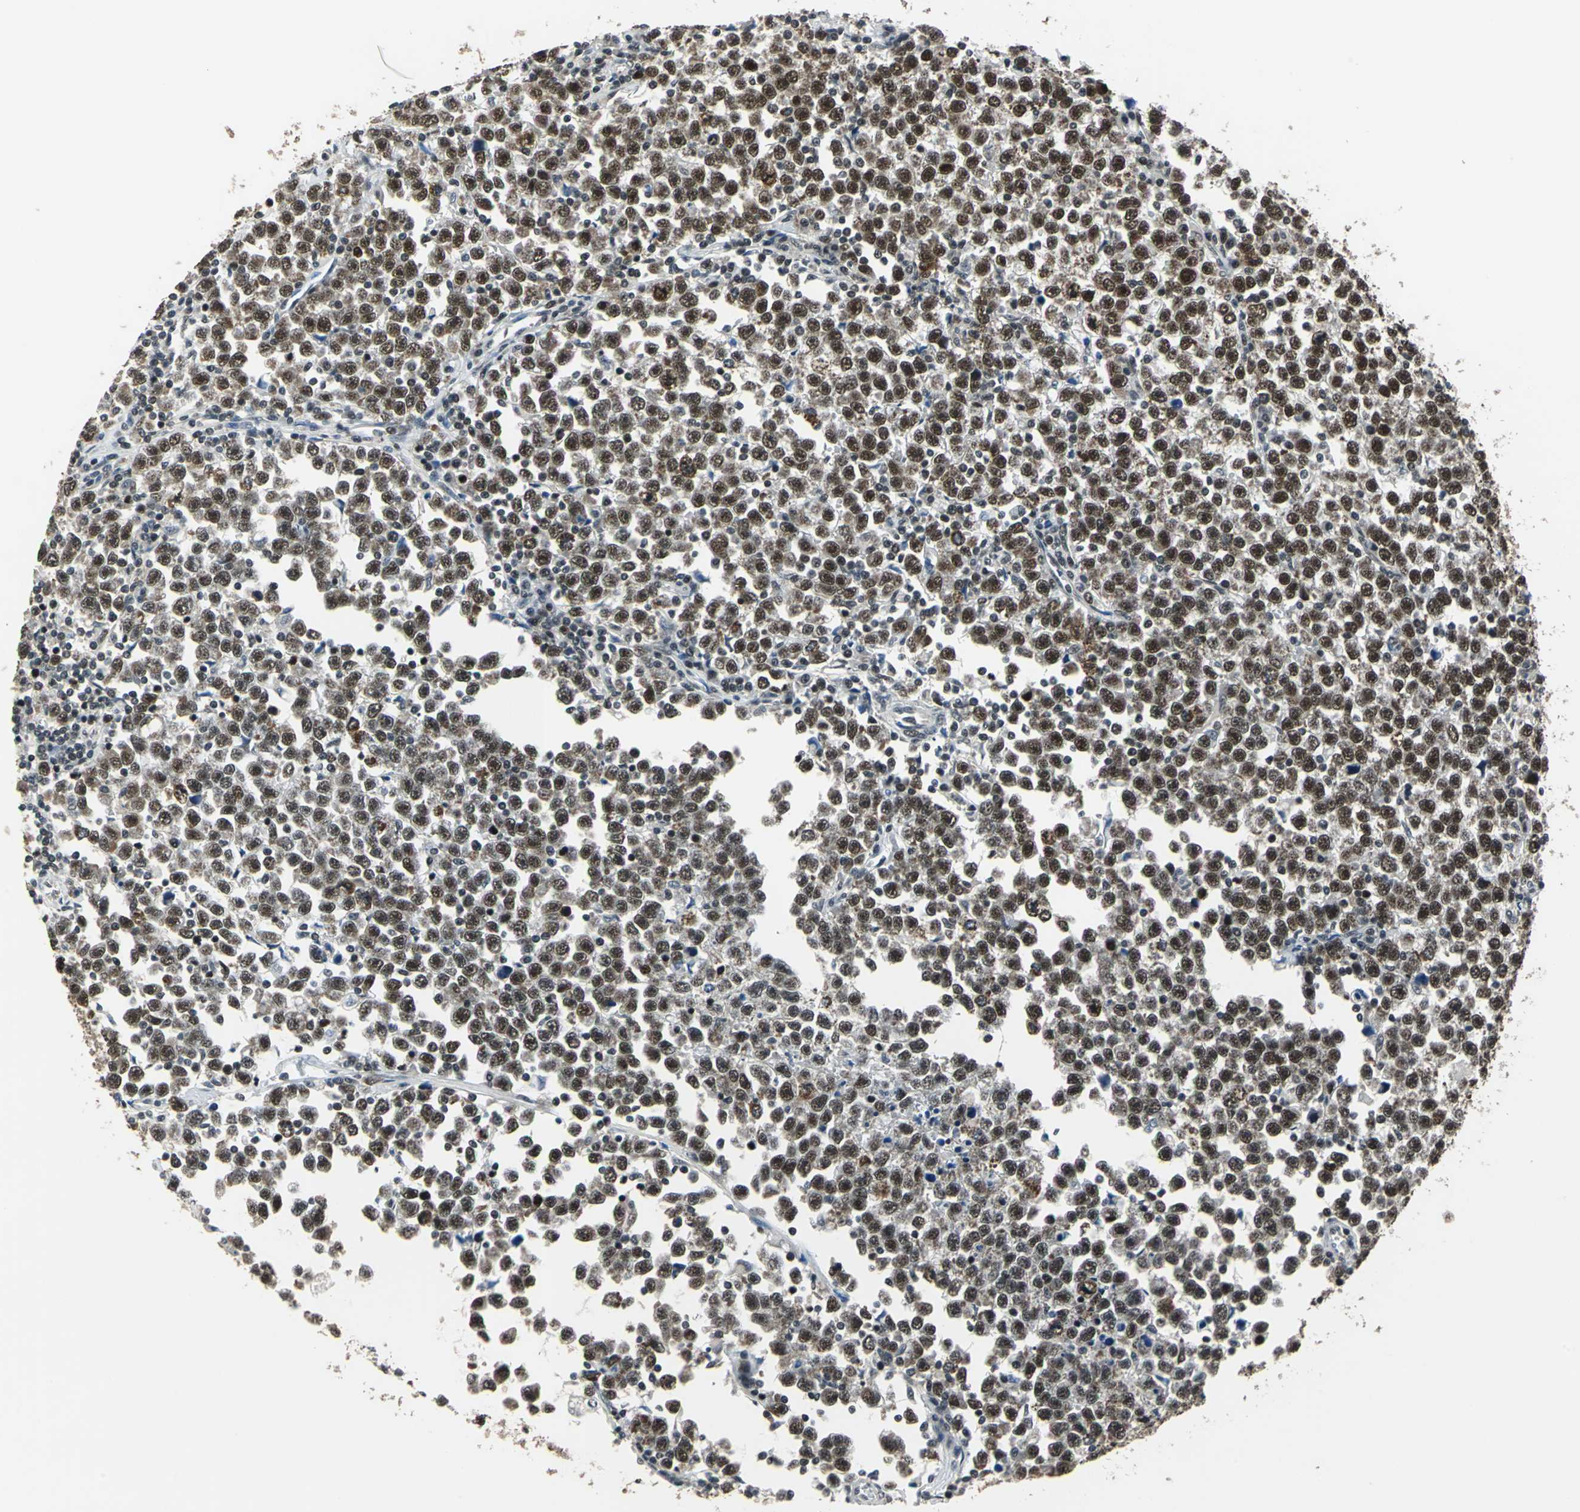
{"staining": {"intensity": "moderate", "quantity": ">75%", "location": "nuclear"}, "tissue": "testis cancer", "cell_type": "Tumor cells", "image_type": "cancer", "snomed": [{"axis": "morphology", "description": "Seminoma, NOS"}, {"axis": "topography", "description": "Testis"}], "caption": "Immunohistochemistry (IHC) photomicrograph of human testis cancer stained for a protein (brown), which reveals medium levels of moderate nuclear staining in approximately >75% of tumor cells.", "gene": "BCLAF1", "patient": {"sex": "male", "age": 43}}